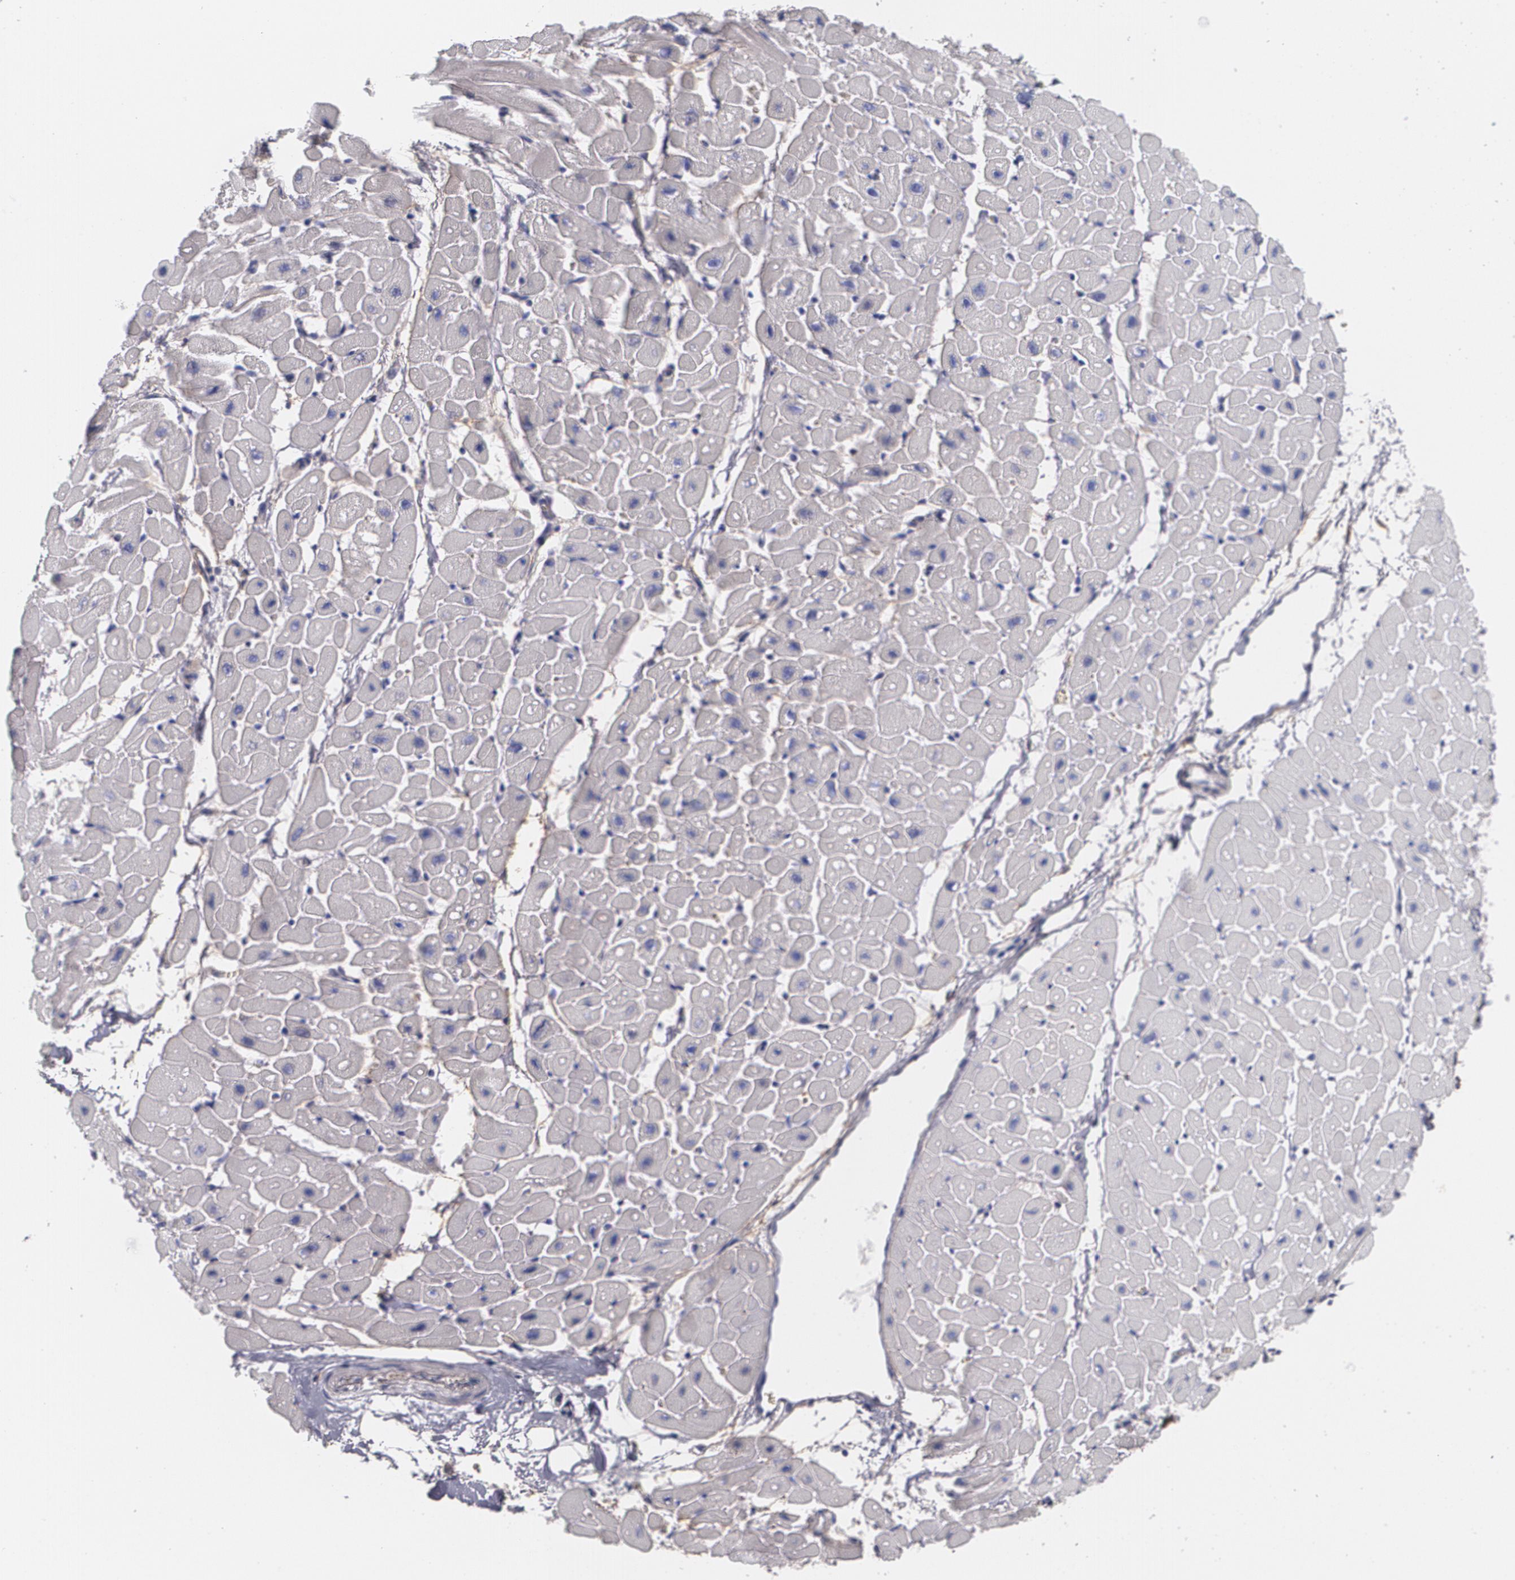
{"staining": {"intensity": "negative", "quantity": "none", "location": "none"}, "tissue": "heart muscle", "cell_type": "Cardiomyocytes", "image_type": "normal", "snomed": [{"axis": "morphology", "description": "Normal tissue, NOS"}, {"axis": "topography", "description": "Heart"}], "caption": "The photomicrograph displays no staining of cardiomyocytes in normal heart muscle.", "gene": "FBLN1", "patient": {"sex": "male", "age": 45}}